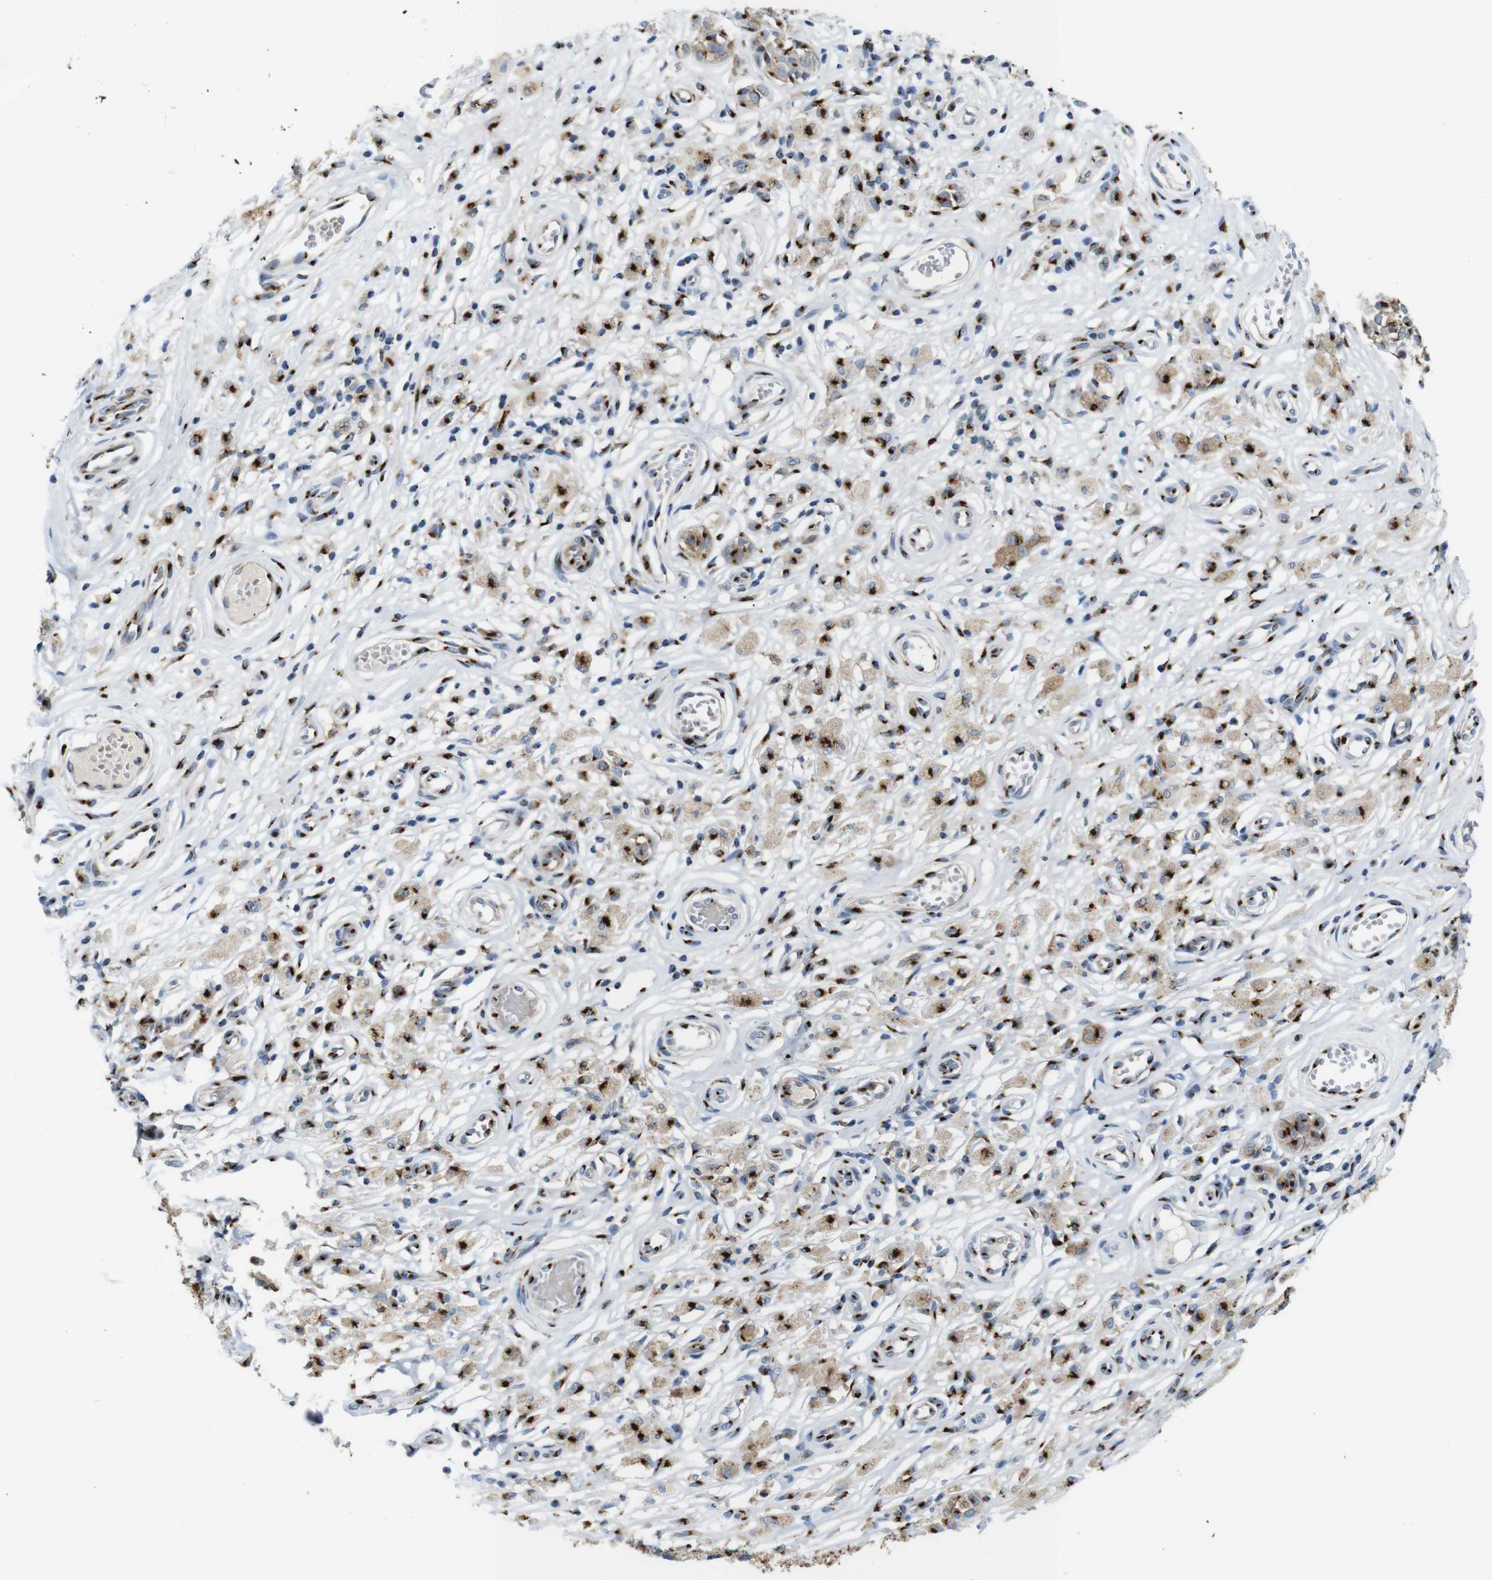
{"staining": {"intensity": "strong", "quantity": ">75%", "location": "cytoplasmic/membranous"}, "tissue": "melanoma", "cell_type": "Tumor cells", "image_type": "cancer", "snomed": [{"axis": "morphology", "description": "Malignant melanoma, NOS"}, {"axis": "topography", "description": "Skin"}], "caption": "About >75% of tumor cells in malignant melanoma display strong cytoplasmic/membranous protein positivity as visualized by brown immunohistochemical staining.", "gene": "TGOLN2", "patient": {"sex": "female", "age": 64}}